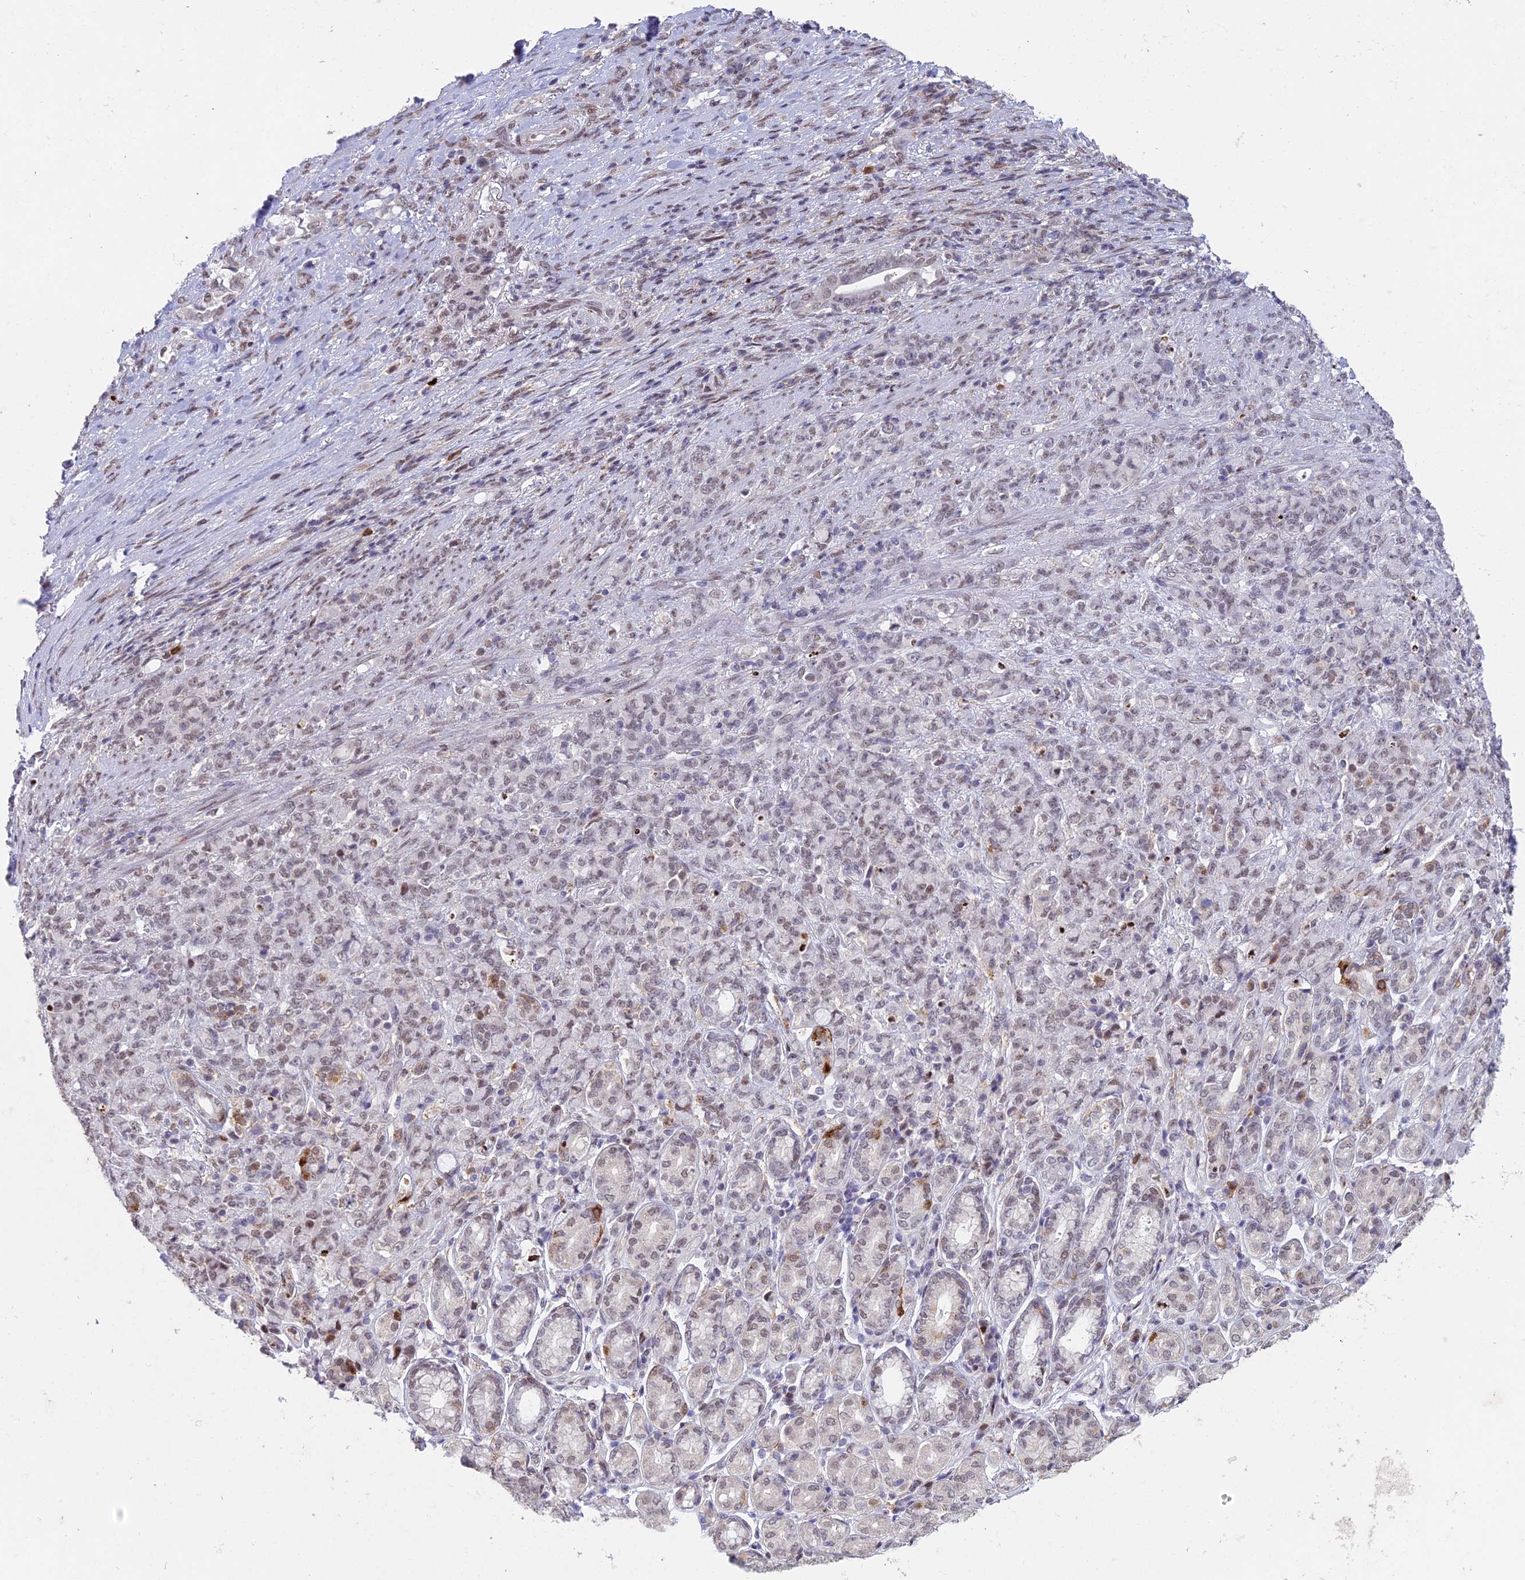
{"staining": {"intensity": "weak", "quantity": ">75%", "location": "nuclear"}, "tissue": "stomach cancer", "cell_type": "Tumor cells", "image_type": "cancer", "snomed": [{"axis": "morphology", "description": "Adenocarcinoma, NOS"}, {"axis": "topography", "description": "Stomach"}], "caption": "This histopathology image shows immunohistochemistry (IHC) staining of stomach cancer, with low weak nuclear staining in approximately >75% of tumor cells.", "gene": "ABHD17A", "patient": {"sex": "female", "age": 79}}